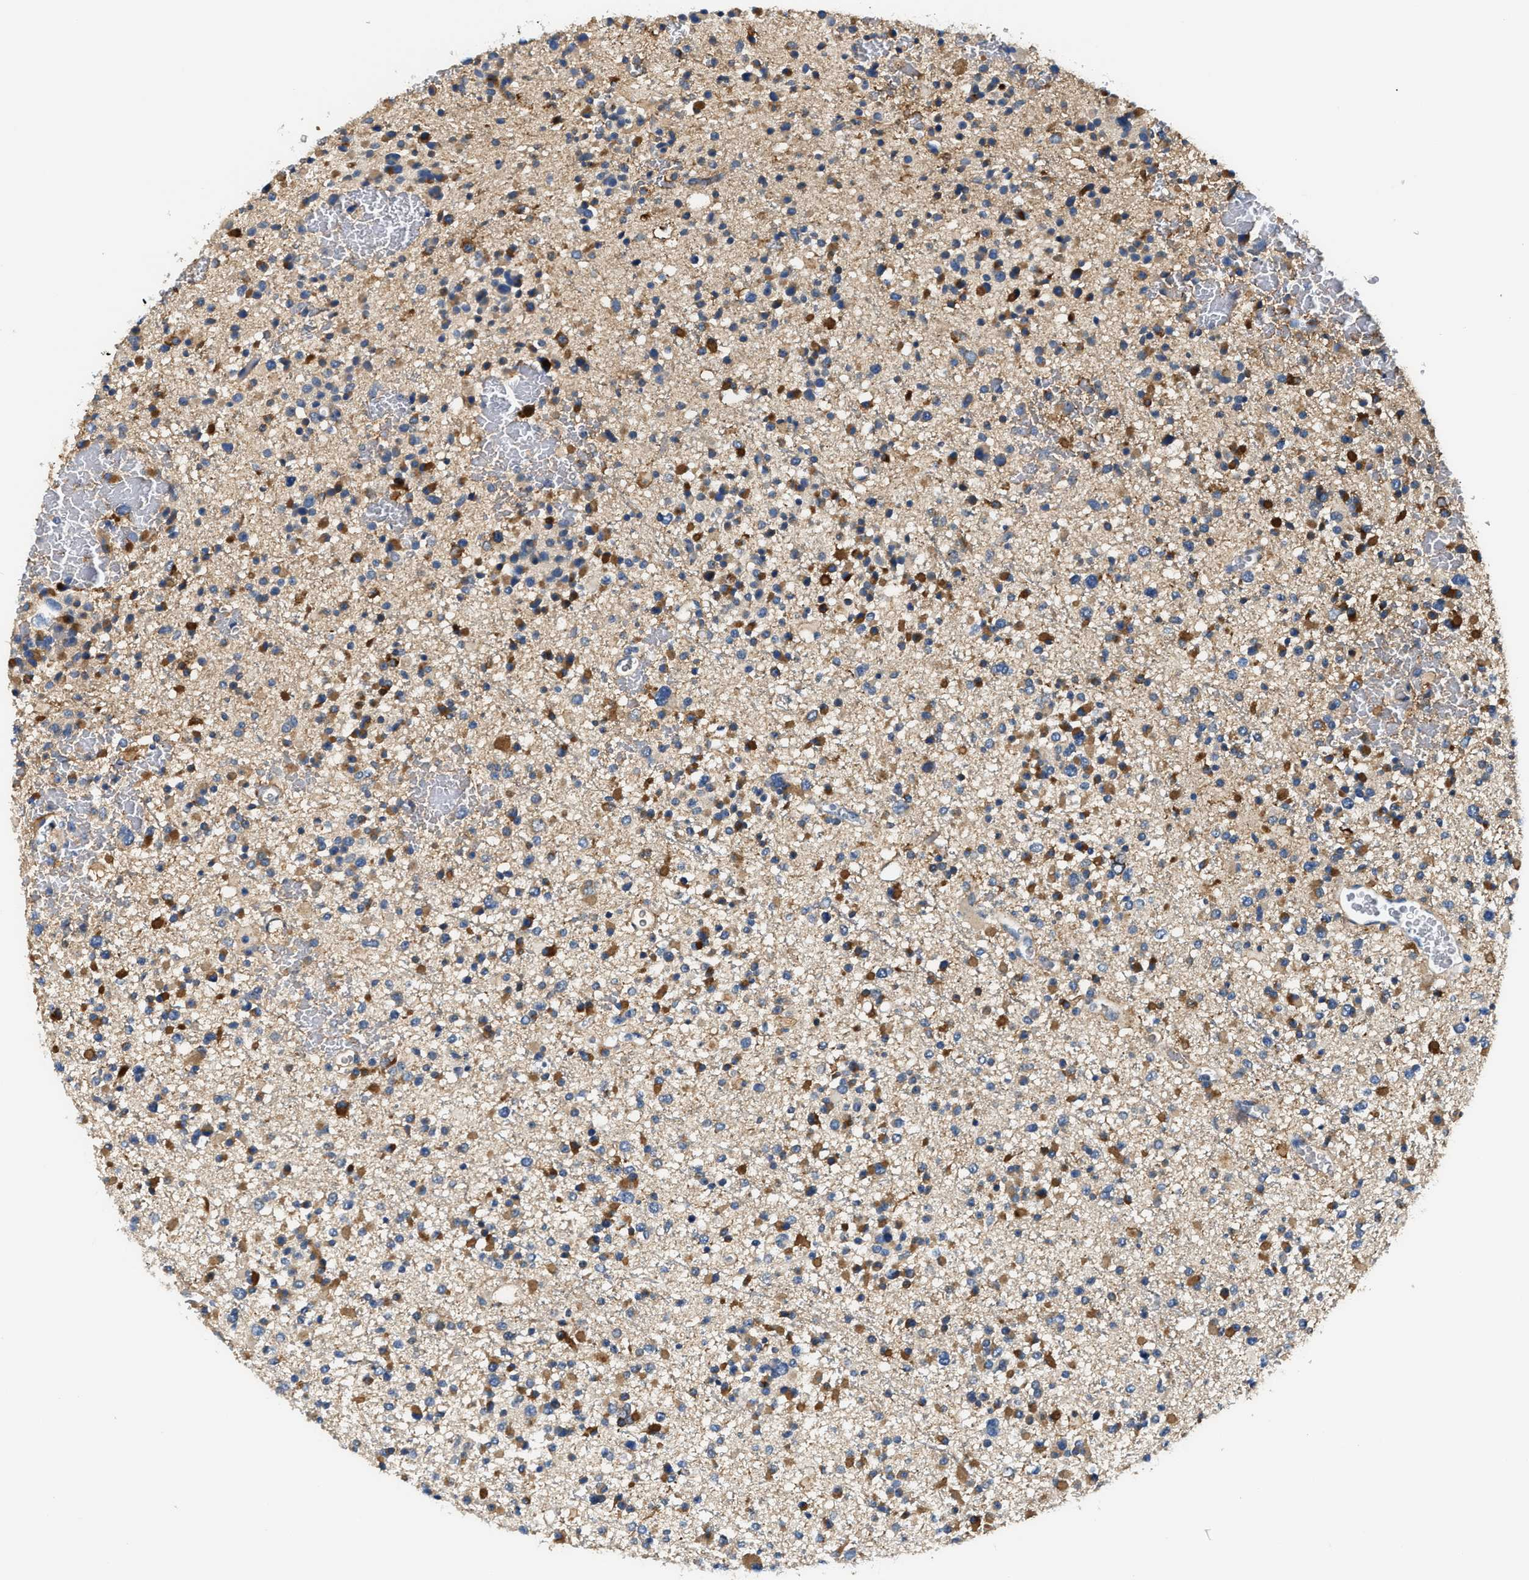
{"staining": {"intensity": "moderate", "quantity": "25%-75%", "location": "cytoplasmic/membranous"}, "tissue": "glioma", "cell_type": "Tumor cells", "image_type": "cancer", "snomed": [{"axis": "morphology", "description": "Glioma, malignant, Low grade"}, {"axis": "topography", "description": "Brain"}], "caption": "Human glioma stained with a brown dye demonstrates moderate cytoplasmic/membranous positive positivity in approximately 25%-75% of tumor cells.", "gene": "TUT7", "patient": {"sex": "female", "age": 22}}